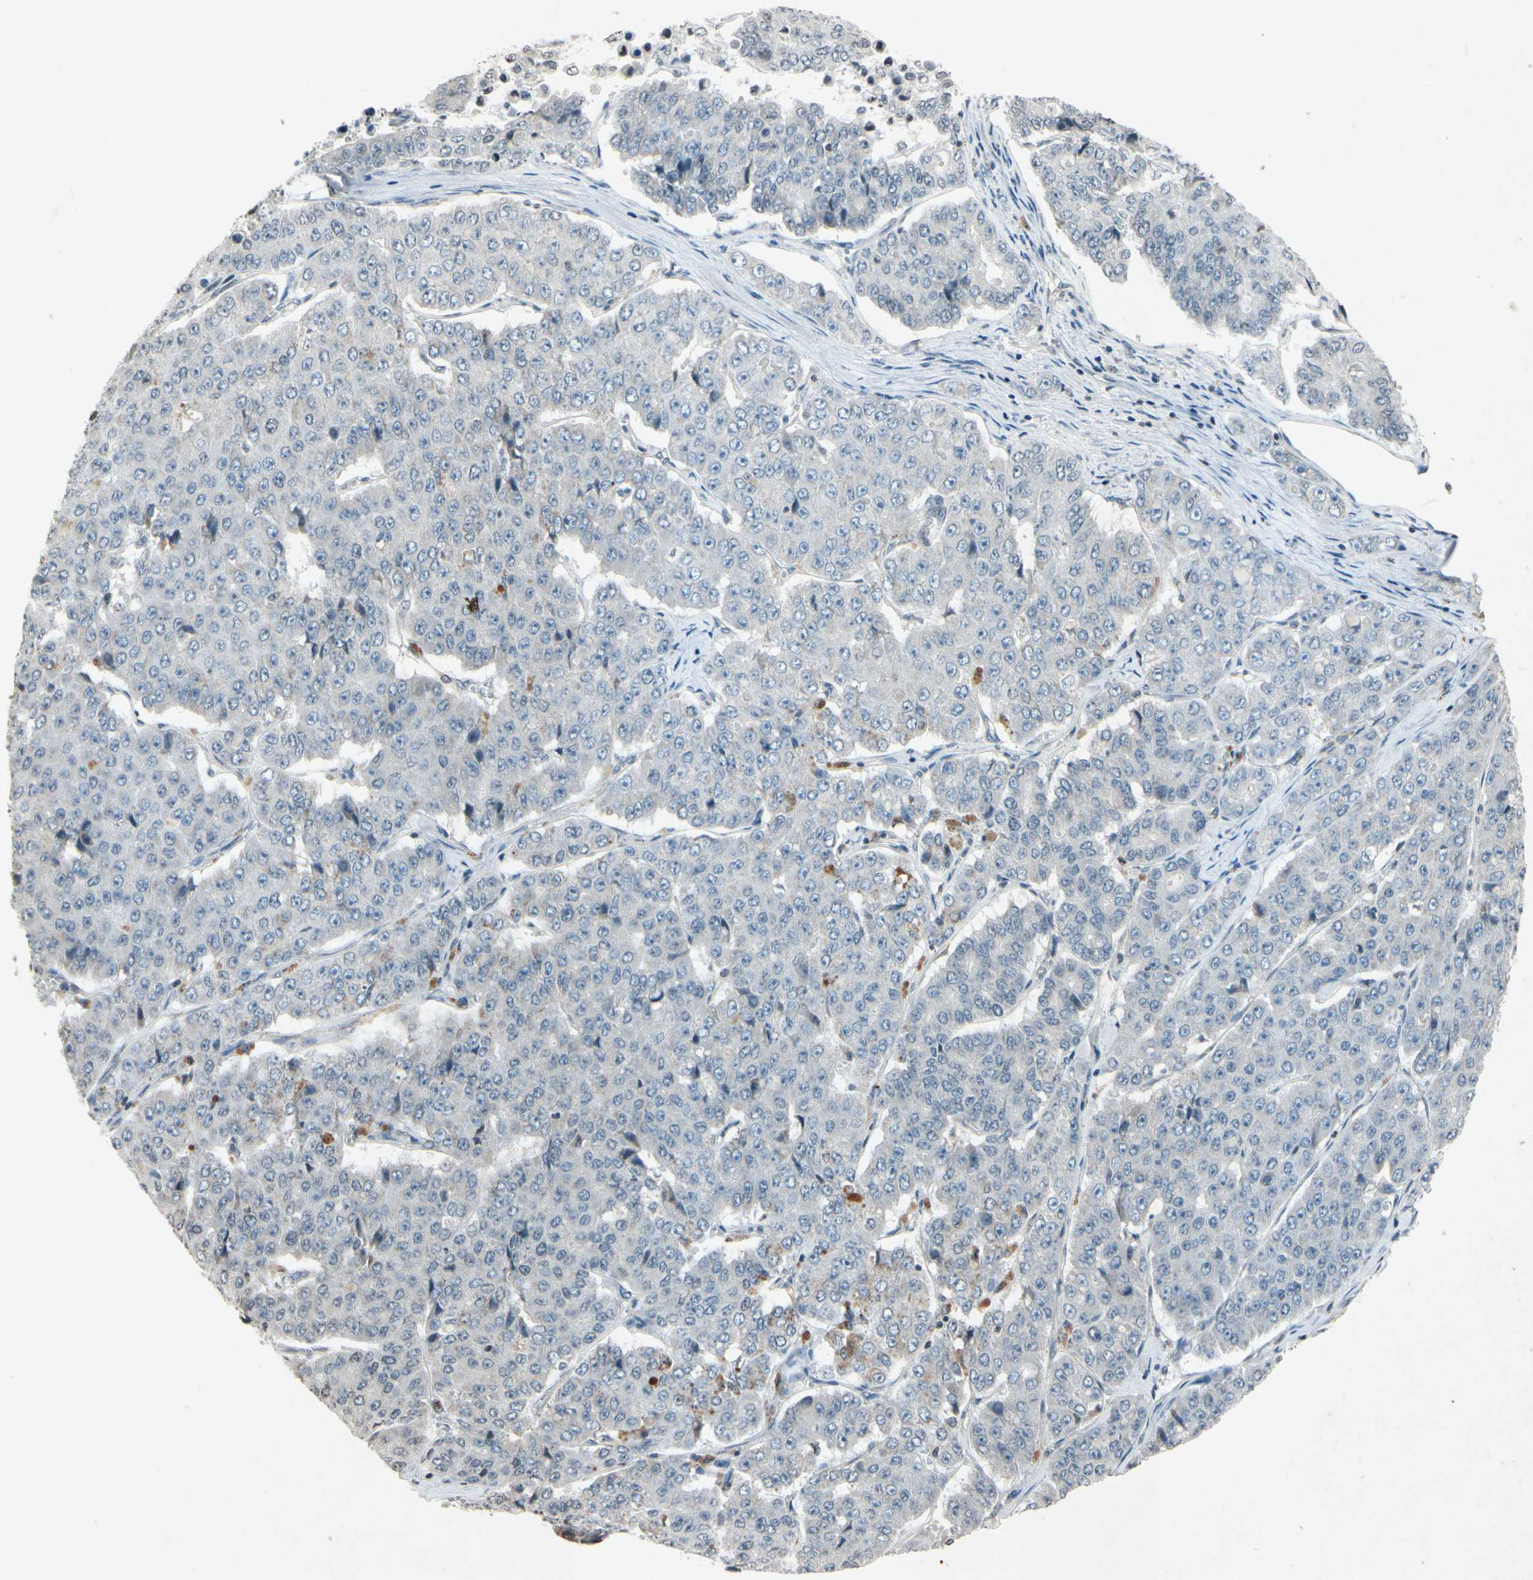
{"staining": {"intensity": "weak", "quantity": ">75%", "location": "cytoplasmic/membranous"}, "tissue": "pancreatic cancer", "cell_type": "Tumor cells", "image_type": "cancer", "snomed": [{"axis": "morphology", "description": "Adenocarcinoma, NOS"}, {"axis": "topography", "description": "Pancreas"}], "caption": "Weak cytoplasmic/membranous positivity is appreciated in approximately >75% of tumor cells in adenocarcinoma (pancreatic).", "gene": "CLDN11", "patient": {"sex": "male", "age": 50}}